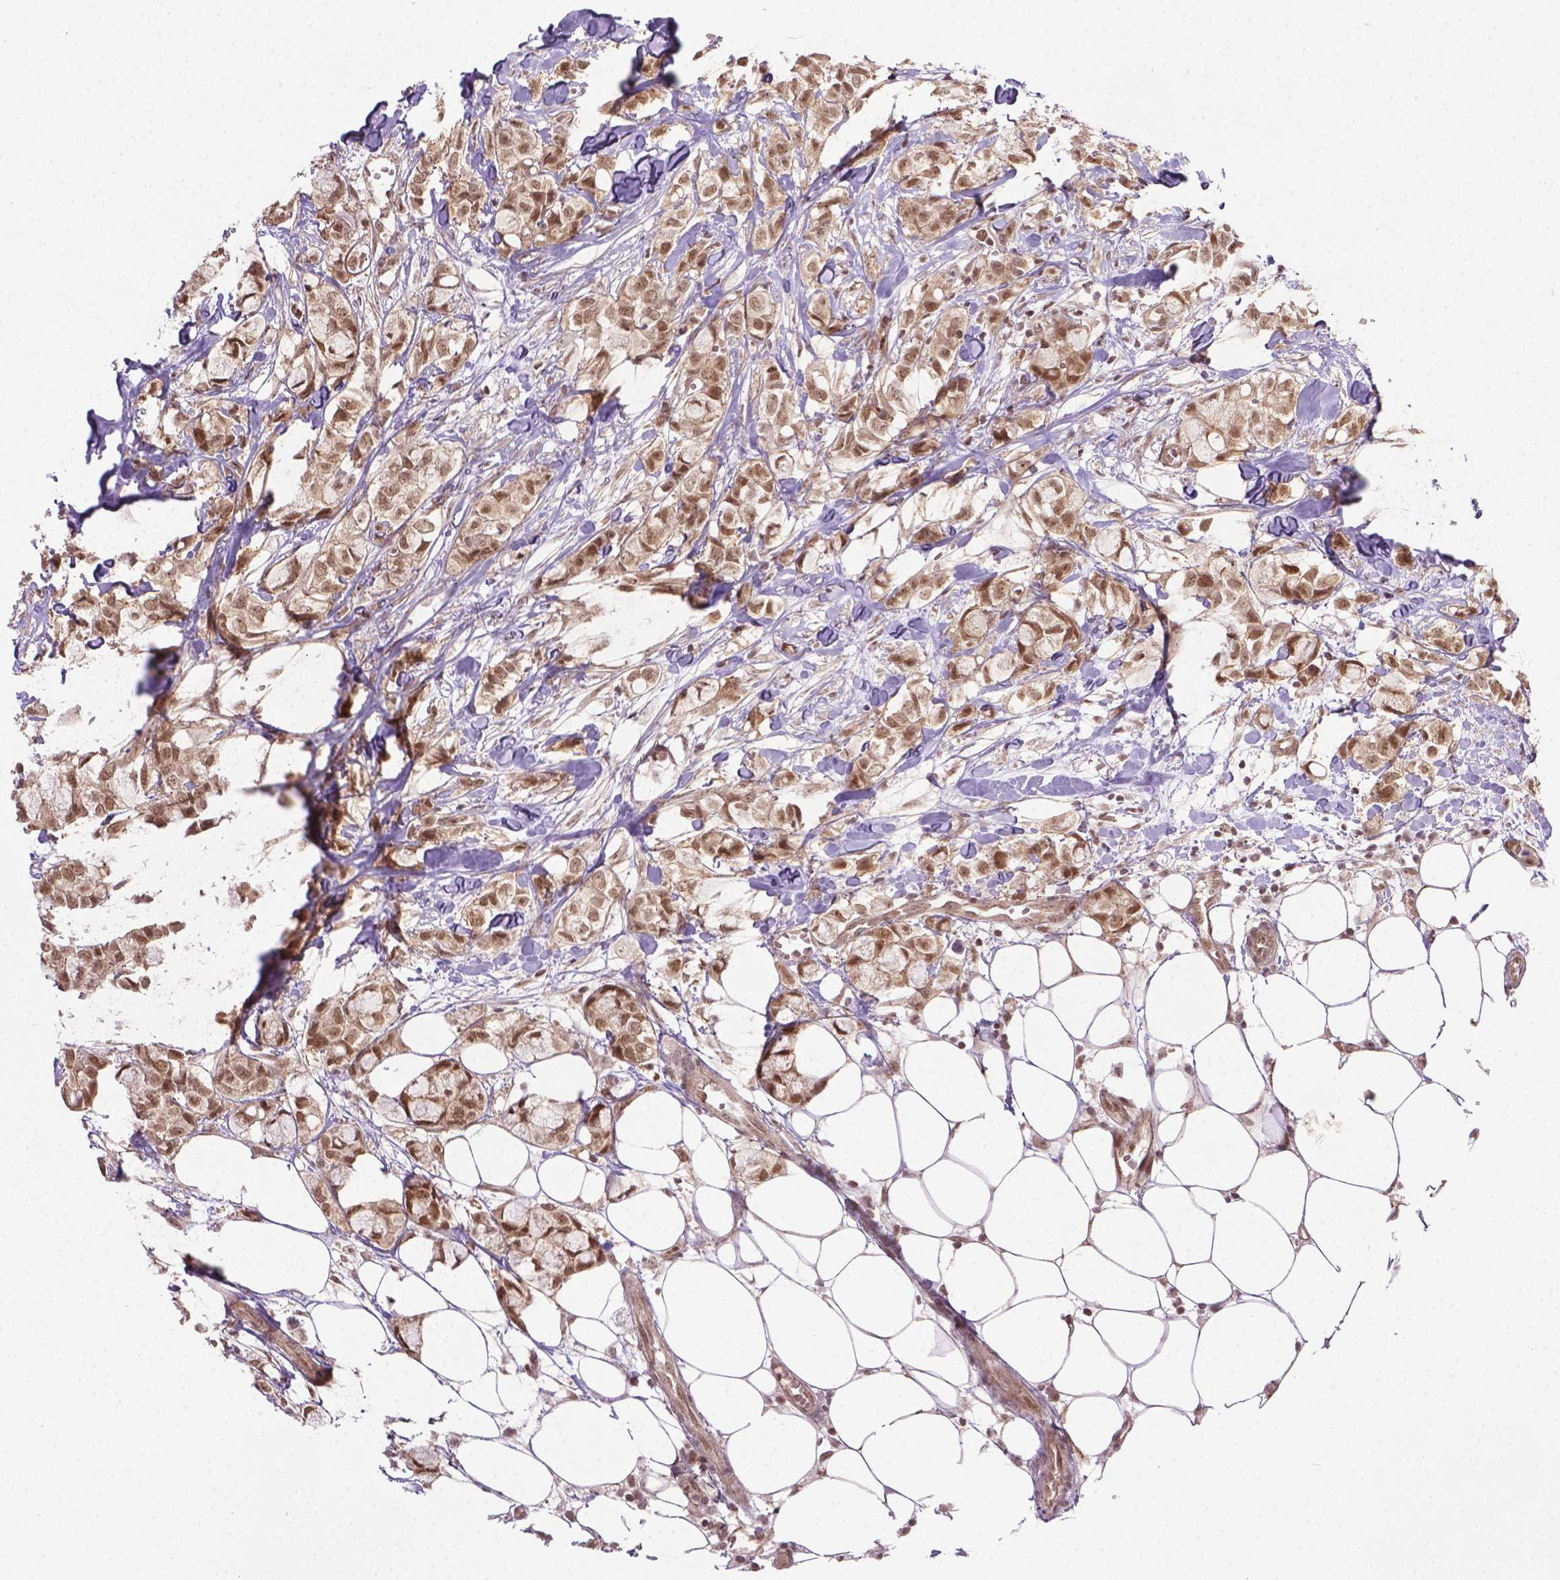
{"staining": {"intensity": "moderate", "quantity": ">75%", "location": "cytoplasmic/membranous,nuclear"}, "tissue": "breast cancer", "cell_type": "Tumor cells", "image_type": "cancer", "snomed": [{"axis": "morphology", "description": "Duct carcinoma"}, {"axis": "topography", "description": "Breast"}], "caption": "DAB immunohistochemical staining of human breast infiltrating ductal carcinoma exhibits moderate cytoplasmic/membranous and nuclear protein positivity in approximately >75% of tumor cells. (DAB IHC, brown staining for protein, blue staining for nuclei).", "gene": "ANKRD54", "patient": {"sex": "female", "age": 85}}